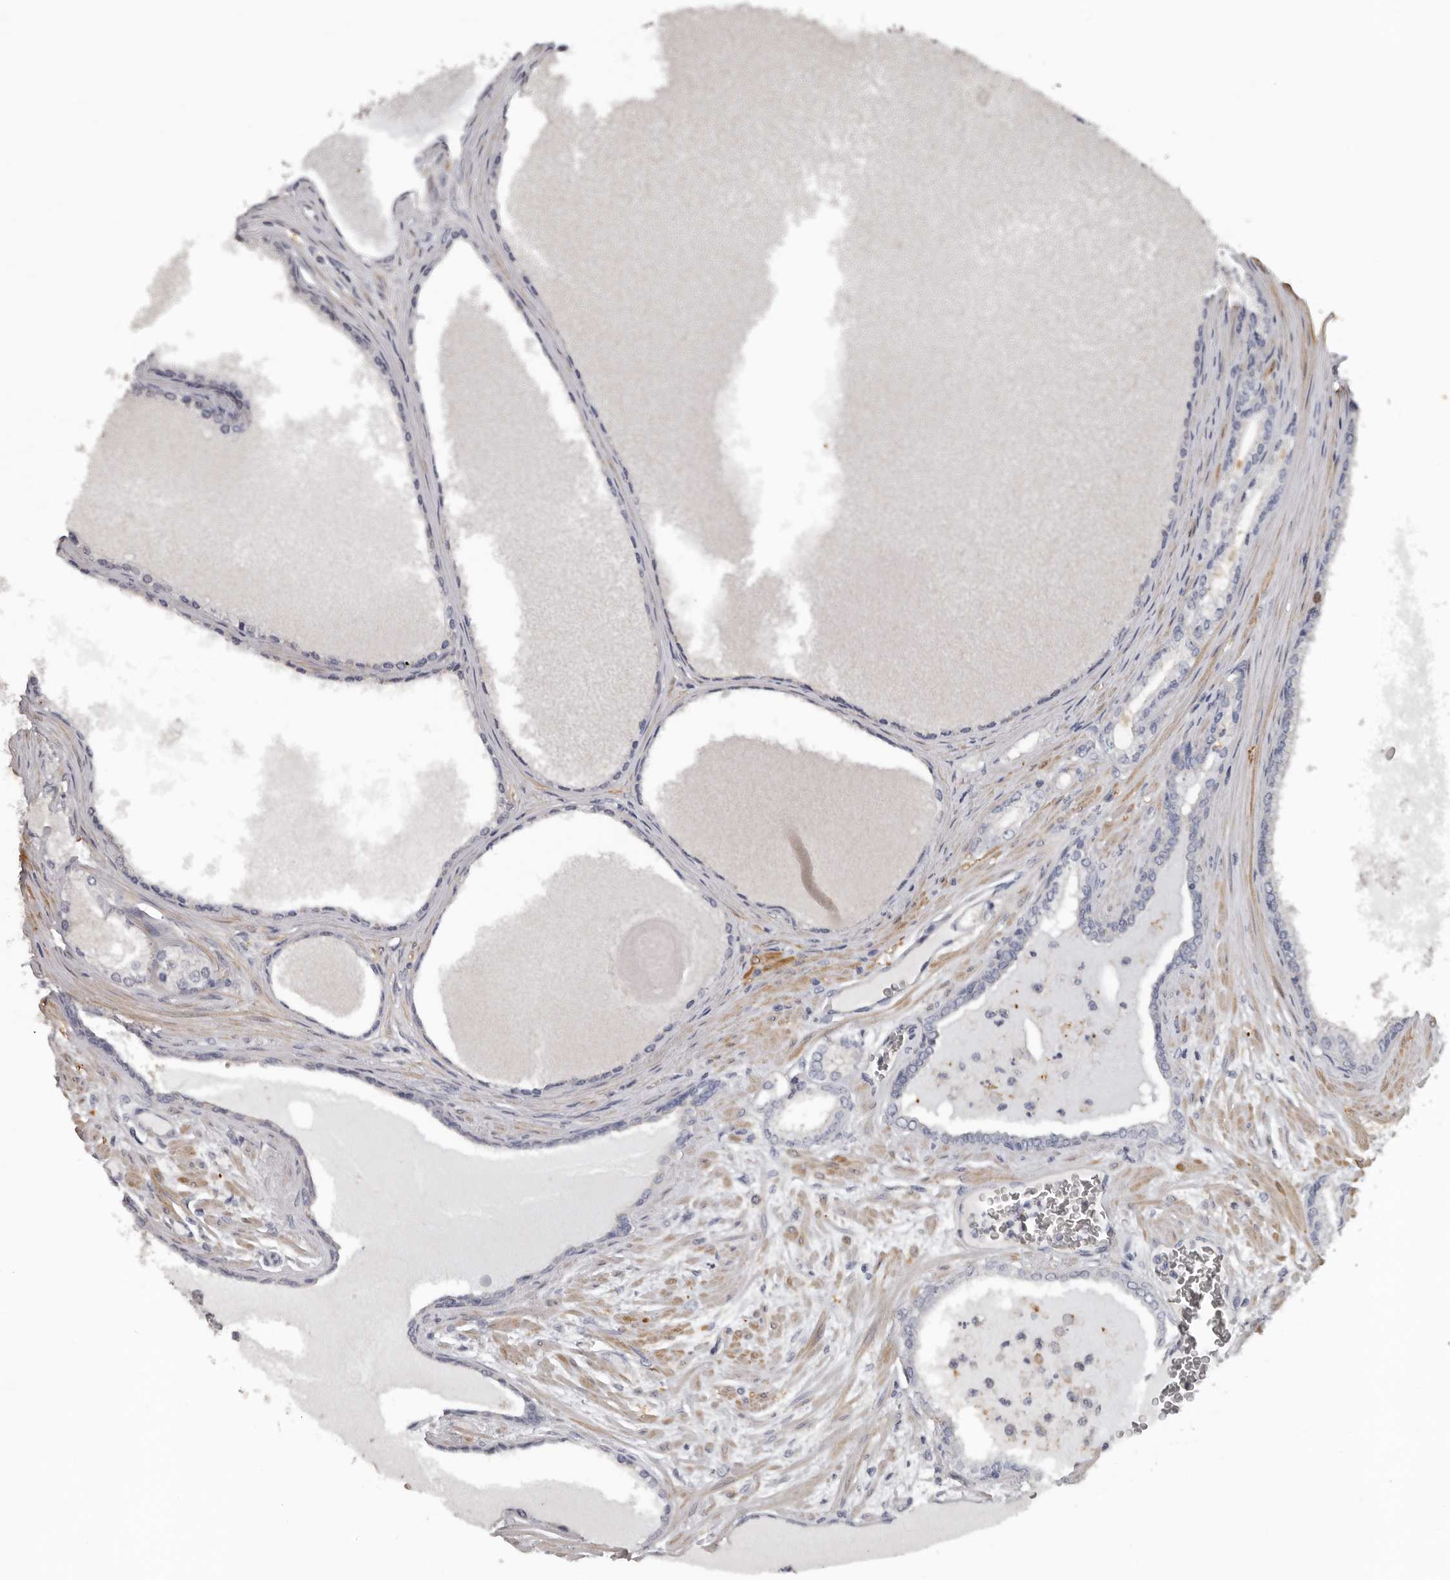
{"staining": {"intensity": "negative", "quantity": "none", "location": "none"}, "tissue": "prostate cancer", "cell_type": "Tumor cells", "image_type": "cancer", "snomed": [{"axis": "morphology", "description": "Adenocarcinoma, Low grade"}, {"axis": "topography", "description": "Prostate"}], "caption": "DAB immunohistochemical staining of prostate cancer exhibits no significant positivity in tumor cells.", "gene": "FABP7", "patient": {"sex": "male", "age": 70}}